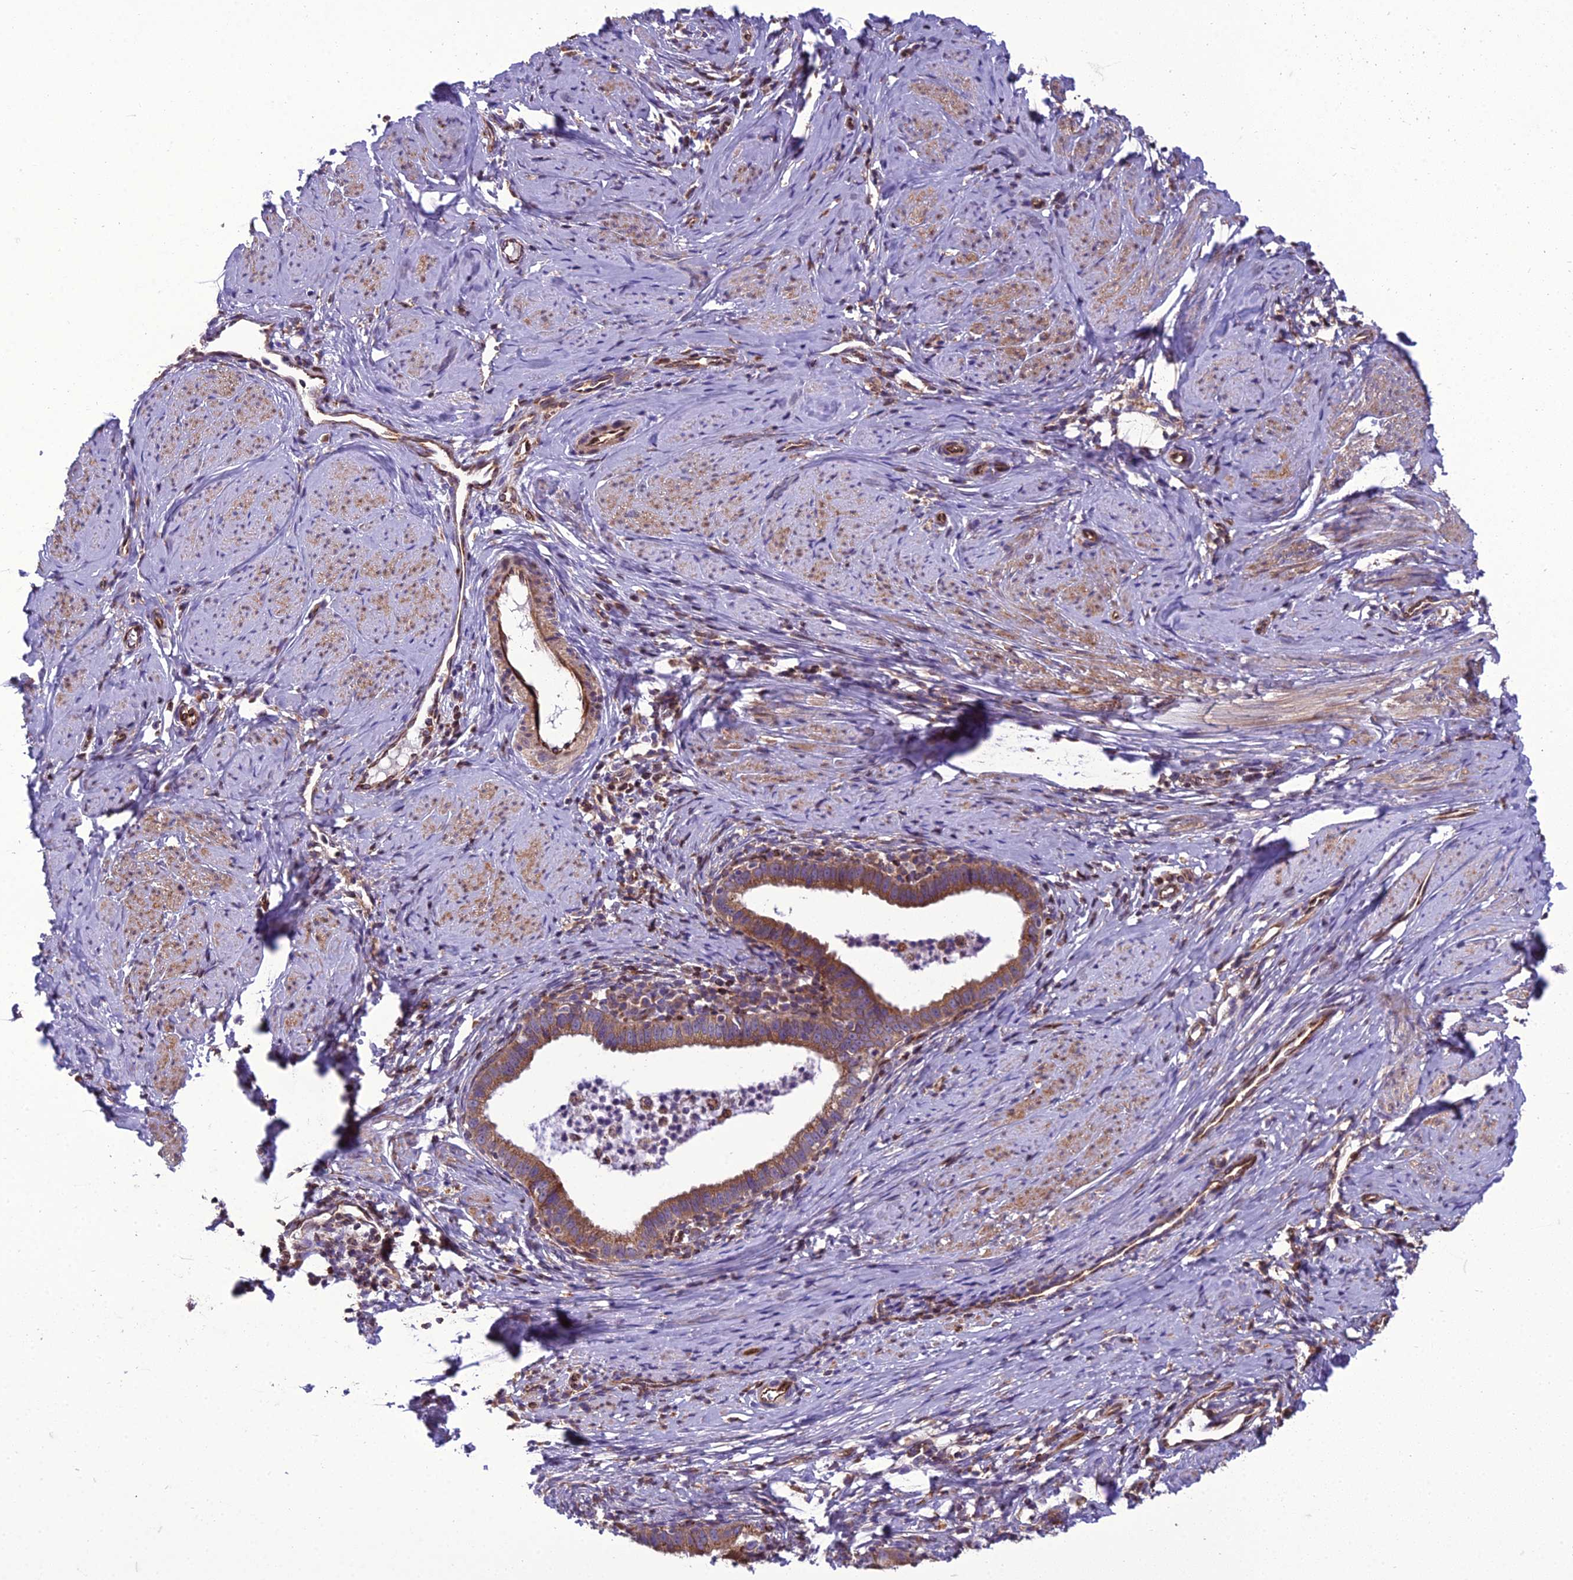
{"staining": {"intensity": "moderate", "quantity": ">75%", "location": "cytoplasmic/membranous"}, "tissue": "cervical cancer", "cell_type": "Tumor cells", "image_type": "cancer", "snomed": [{"axis": "morphology", "description": "Adenocarcinoma, NOS"}, {"axis": "topography", "description": "Cervix"}], "caption": "Immunohistochemistry image of neoplastic tissue: human cervical cancer (adenocarcinoma) stained using immunohistochemistry (IHC) shows medium levels of moderate protein expression localized specifically in the cytoplasmic/membranous of tumor cells, appearing as a cytoplasmic/membranous brown color.", "gene": "GIMAP1", "patient": {"sex": "female", "age": 36}}